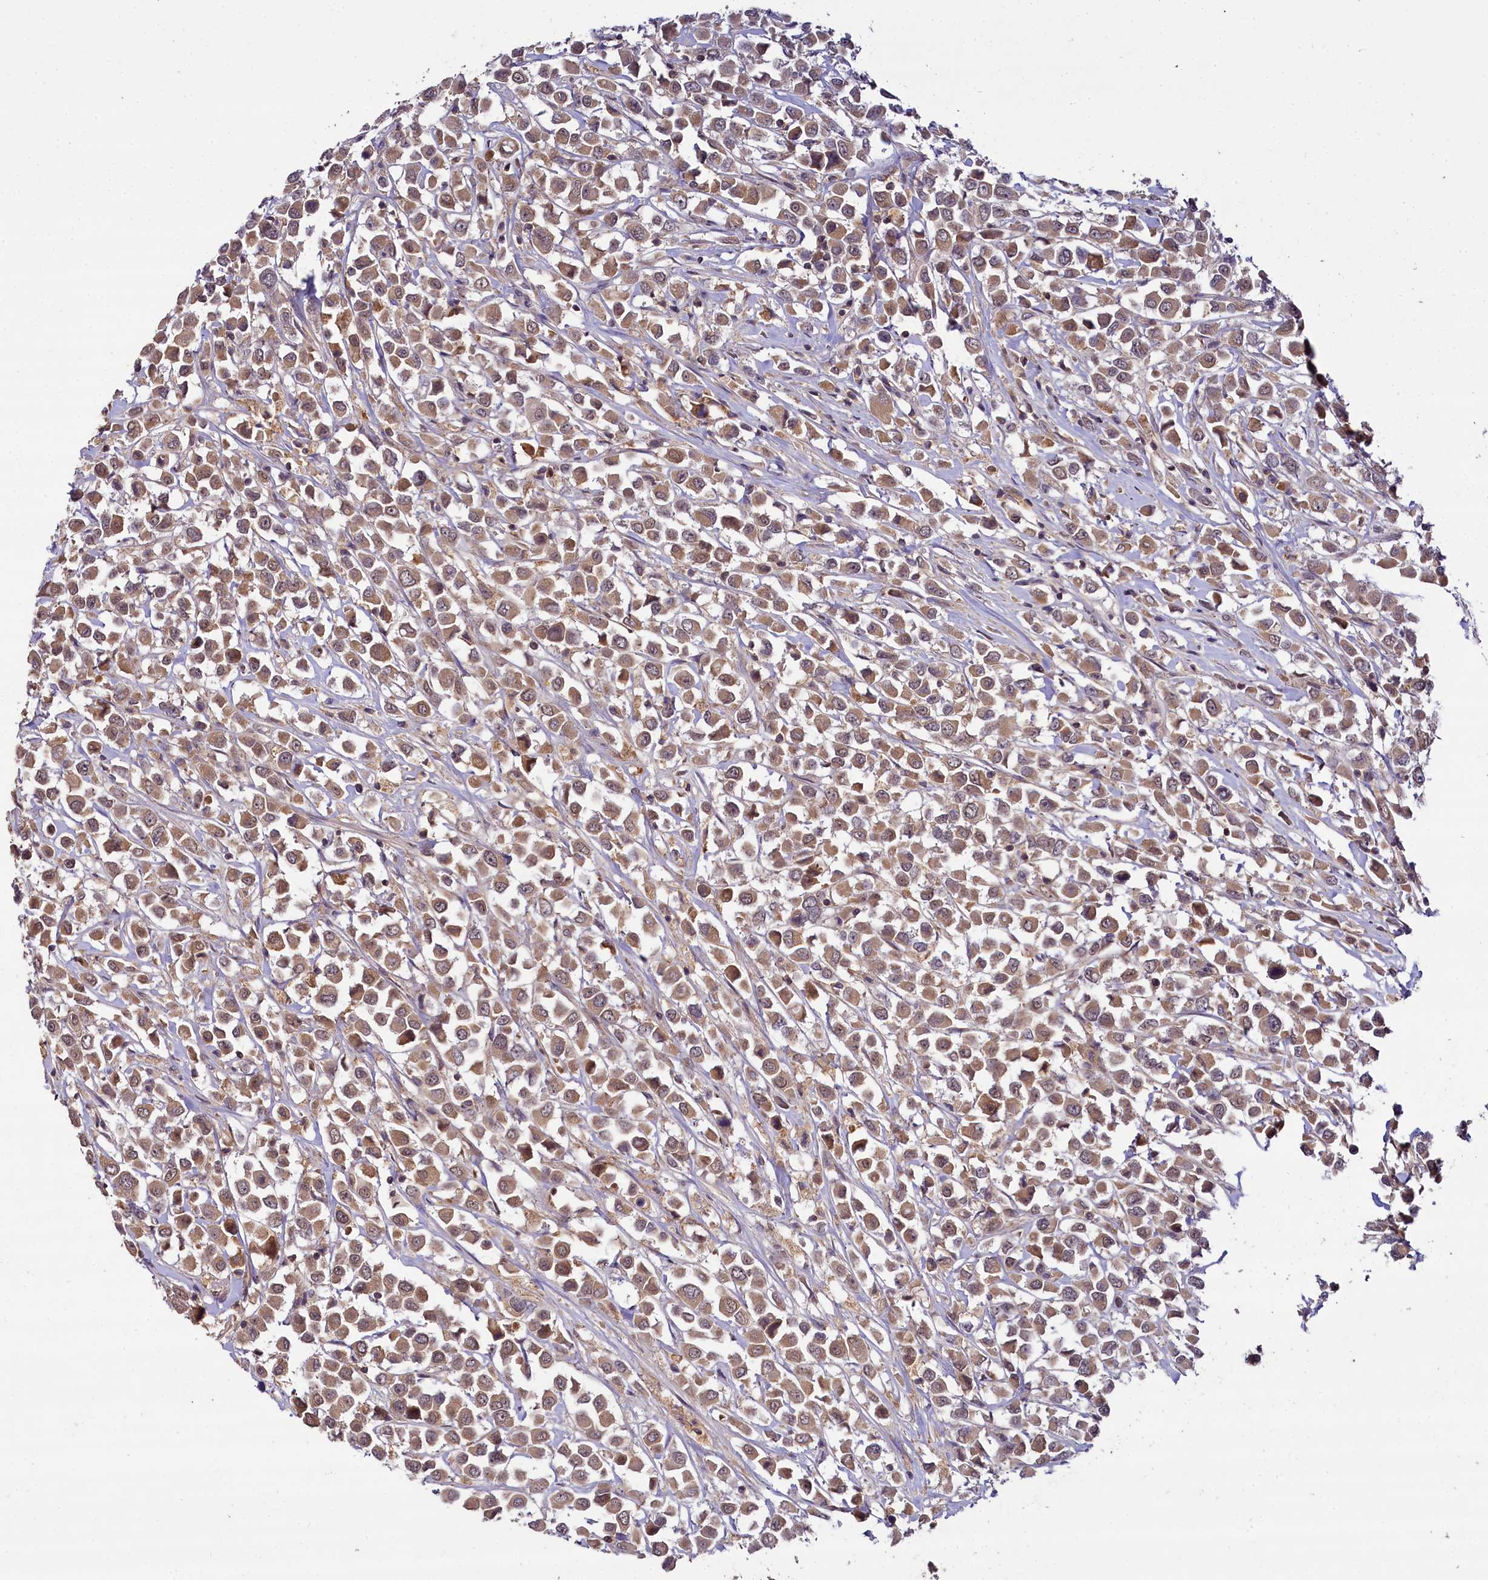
{"staining": {"intensity": "moderate", "quantity": ">75%", "location": "cytoplasmic/membranous"}, "tissue": "breast cancer", "cell_type": "Tumor cells", "image_type": "cancer", "snomed": [{"axis": "morphology", "description": "Duct carcinoma"}, {"axis": "topography", "description": "Breast"}], "caption": "A photomicrograph of breast invasive ductal carcinoma stained for a protein shows moderate cytoplasmic/membranous brown staining in tumor cells. (brown staining indicates protein expression, while blue staining denotes nuclei).", "gene": "TMEM39A", "patient": {"sex": "female", "age": 61}}